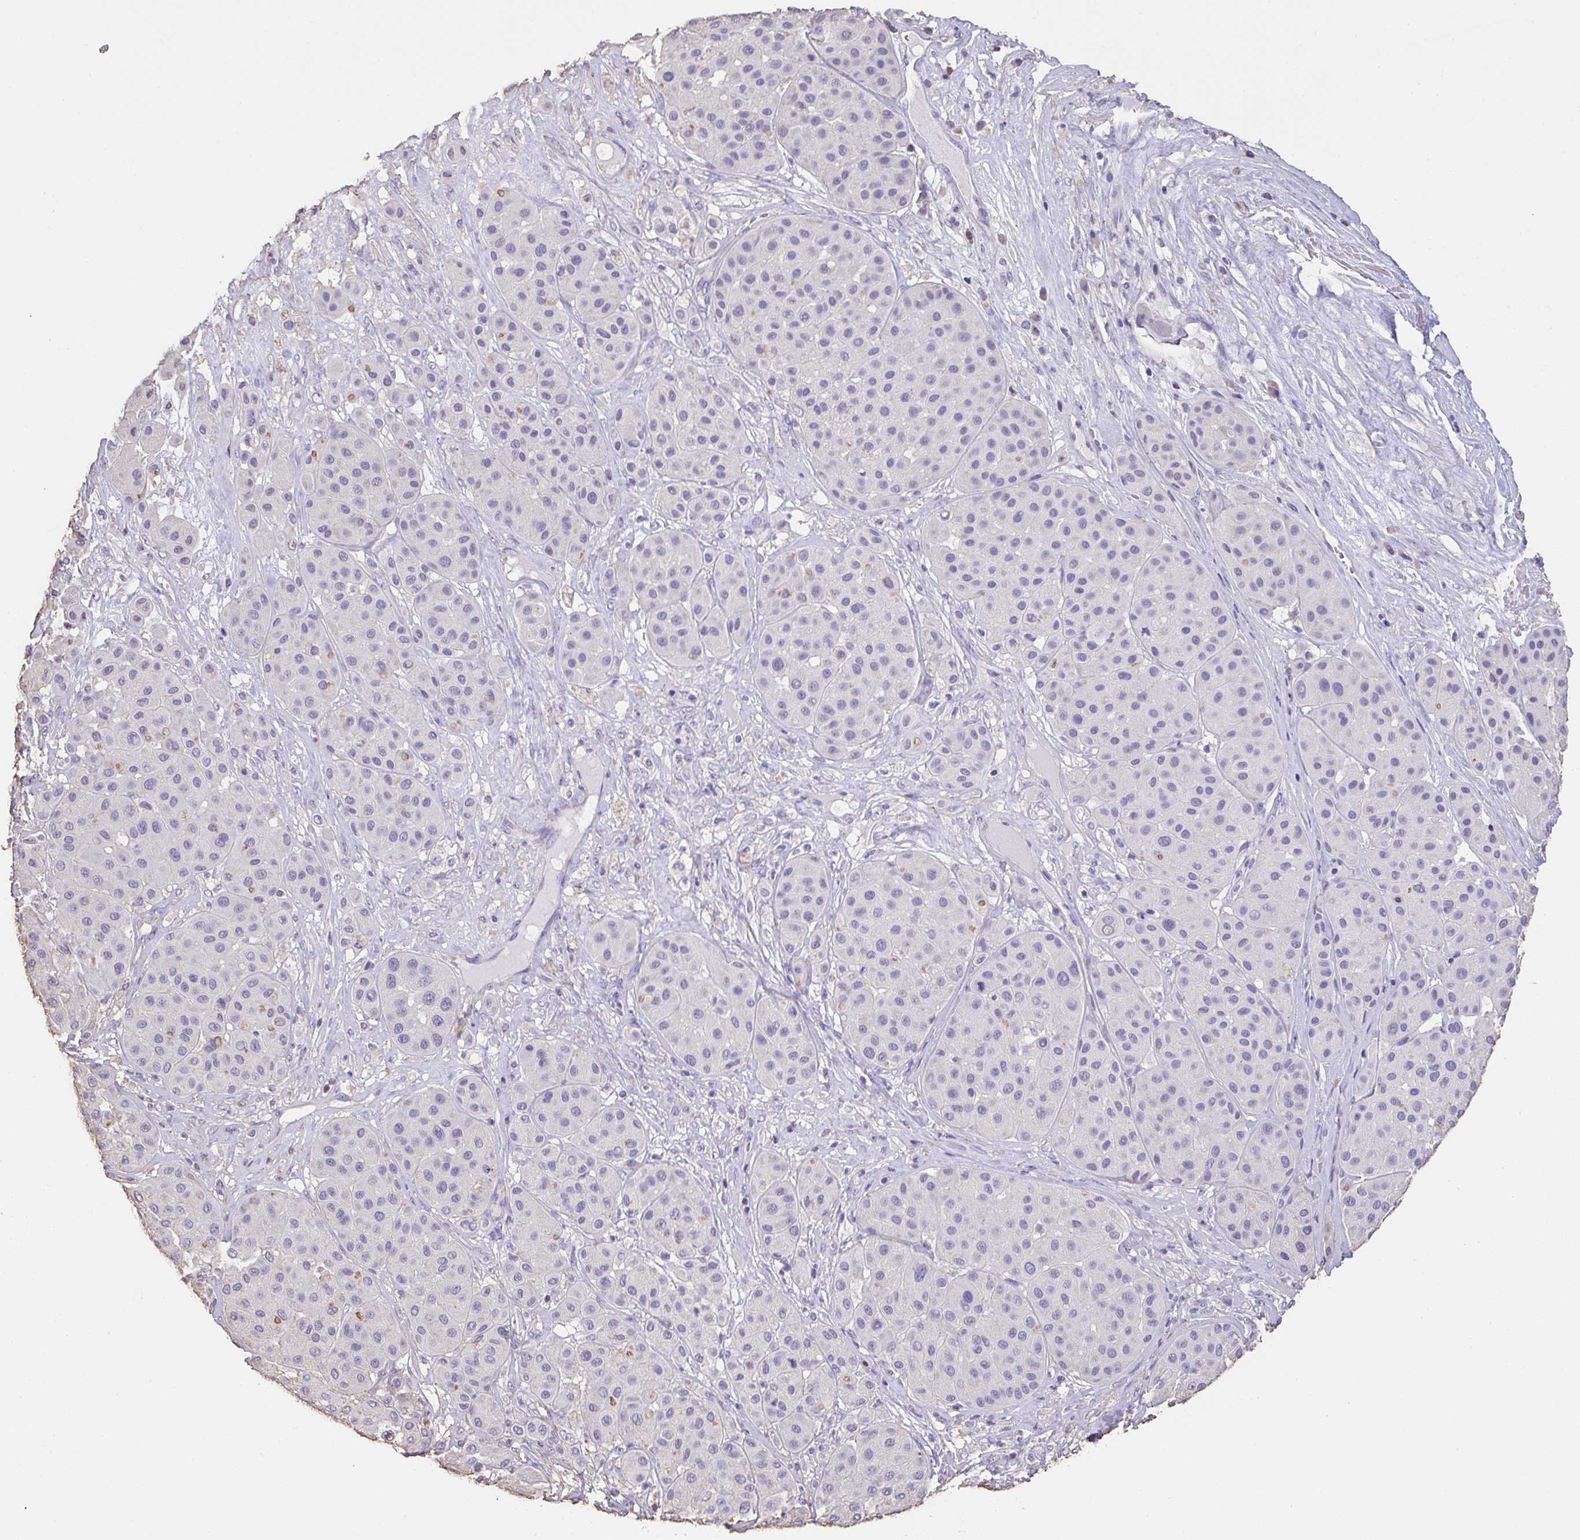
{"staining": {"intensity": "negative", "quantity": "none", "location": "none"}, "tissue": "melanoma", "cell_type": "Tumor cells", "image_type": "cancer", "snomed": [{"axis": "morphology", "description": "Malignant melanoma, Metastatic site"}, {"axis": "topography", "description": "Smooth muscle"}], "caption": "A photomicrograph of melanoma stained for a protein shows no brown staining in tumor cells.", "gene": "IL23R", "patient": {"sex": "male", "age": 41}}